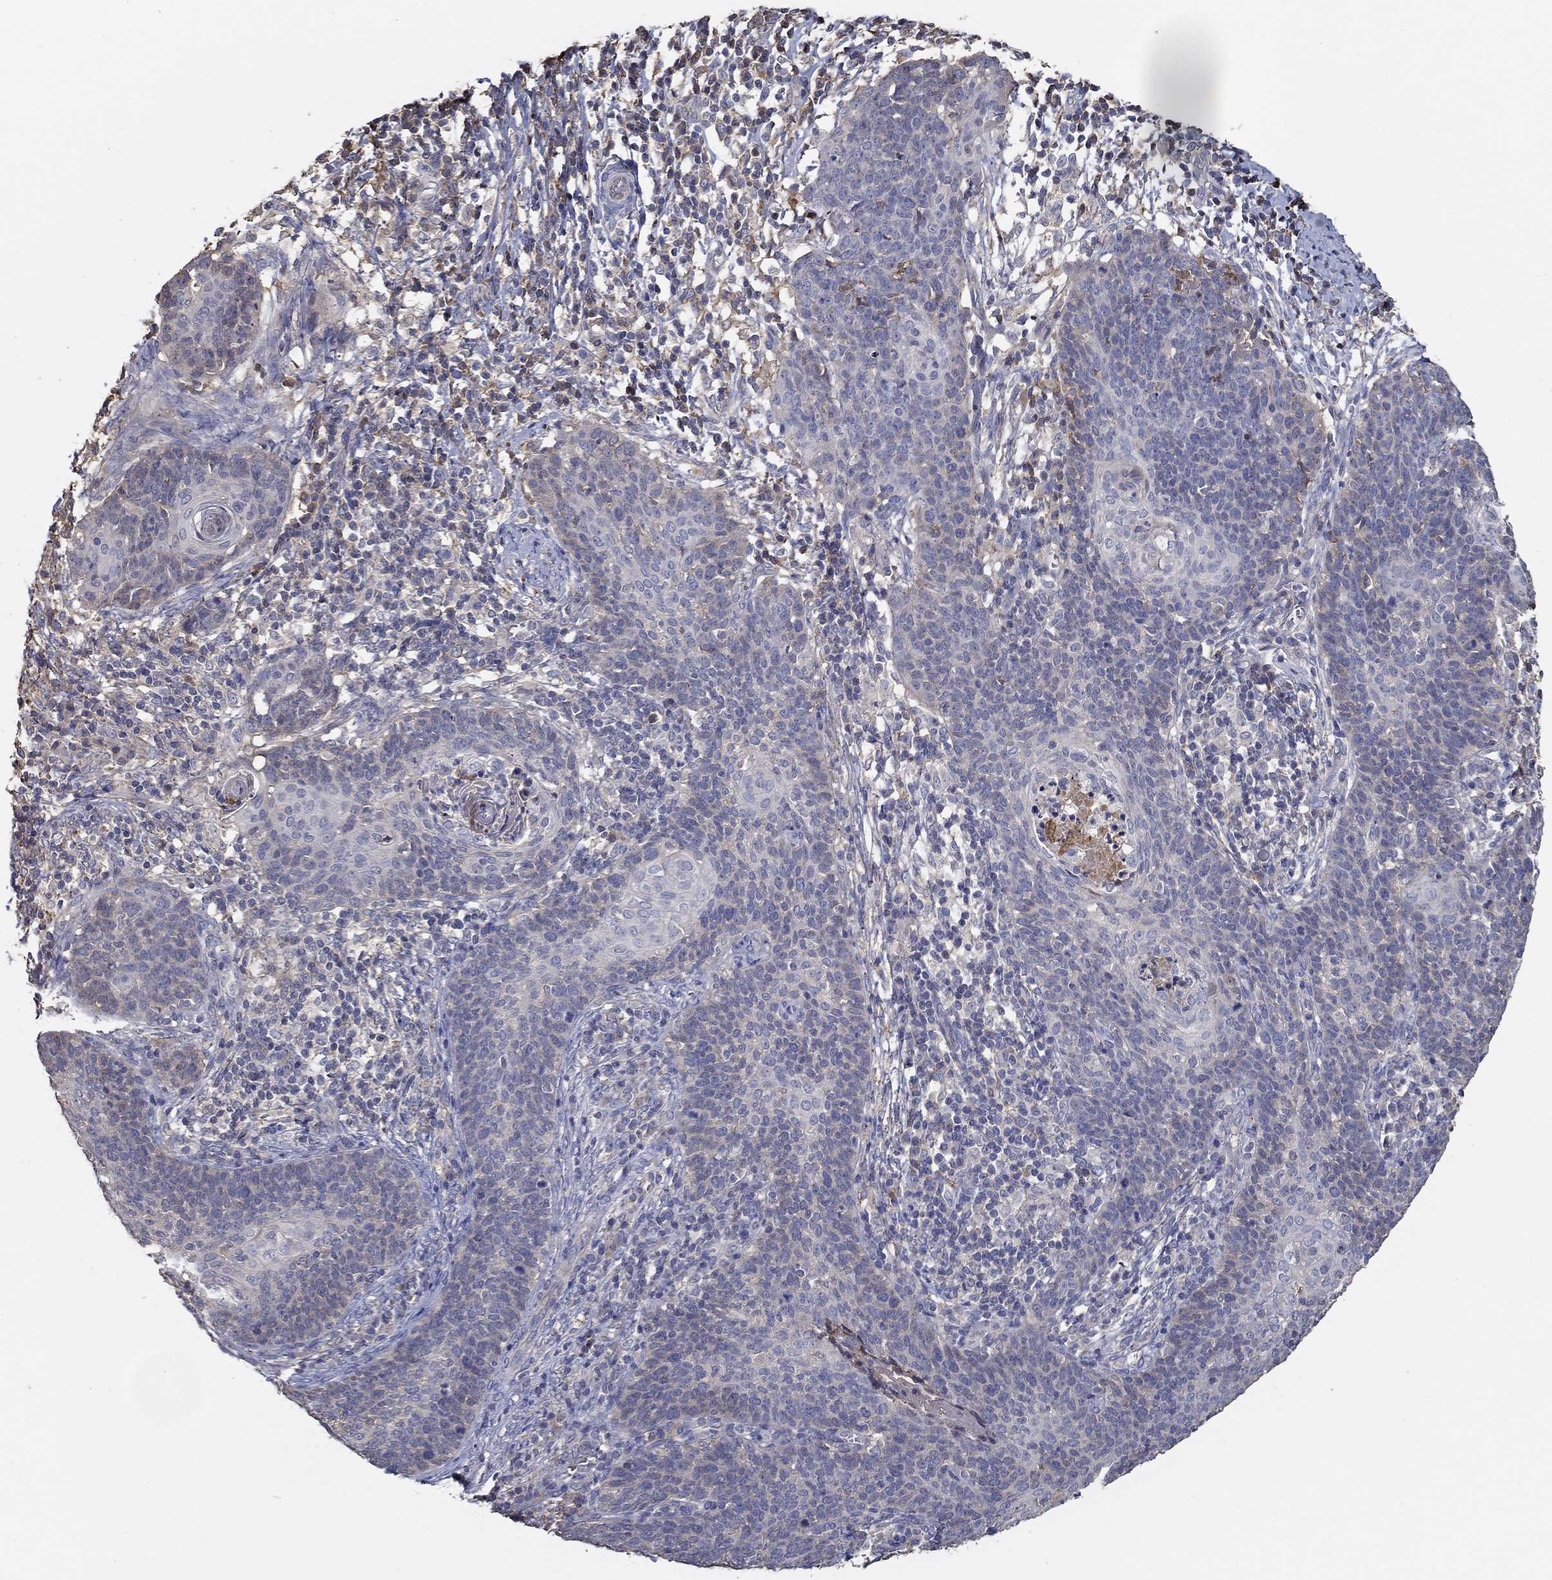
{"staining": {"intensity": "negative", "quantity": "none", "location": "none"}, "tissue": "cervical cancer", "cell_type": "Tumor cells", "image_type": "cancer", "snomed": [{"axis": "morphology", "description": "Squamous cell carcinoma, NOS"}, {"axis": "topography", "description": "Cervix"}], "caption": "There is no significant expression in tumor cells of squamous cell carcinoma (cervical). The staining was performed using DAB (3,3'-diaminobenzidine) to visualize the protein expression in brown, while the nuclei were stained in blue with hematoxylin (Magnification: 20x).", "gene": "IL10", "patient": {"sex": "female", "age": 39}}